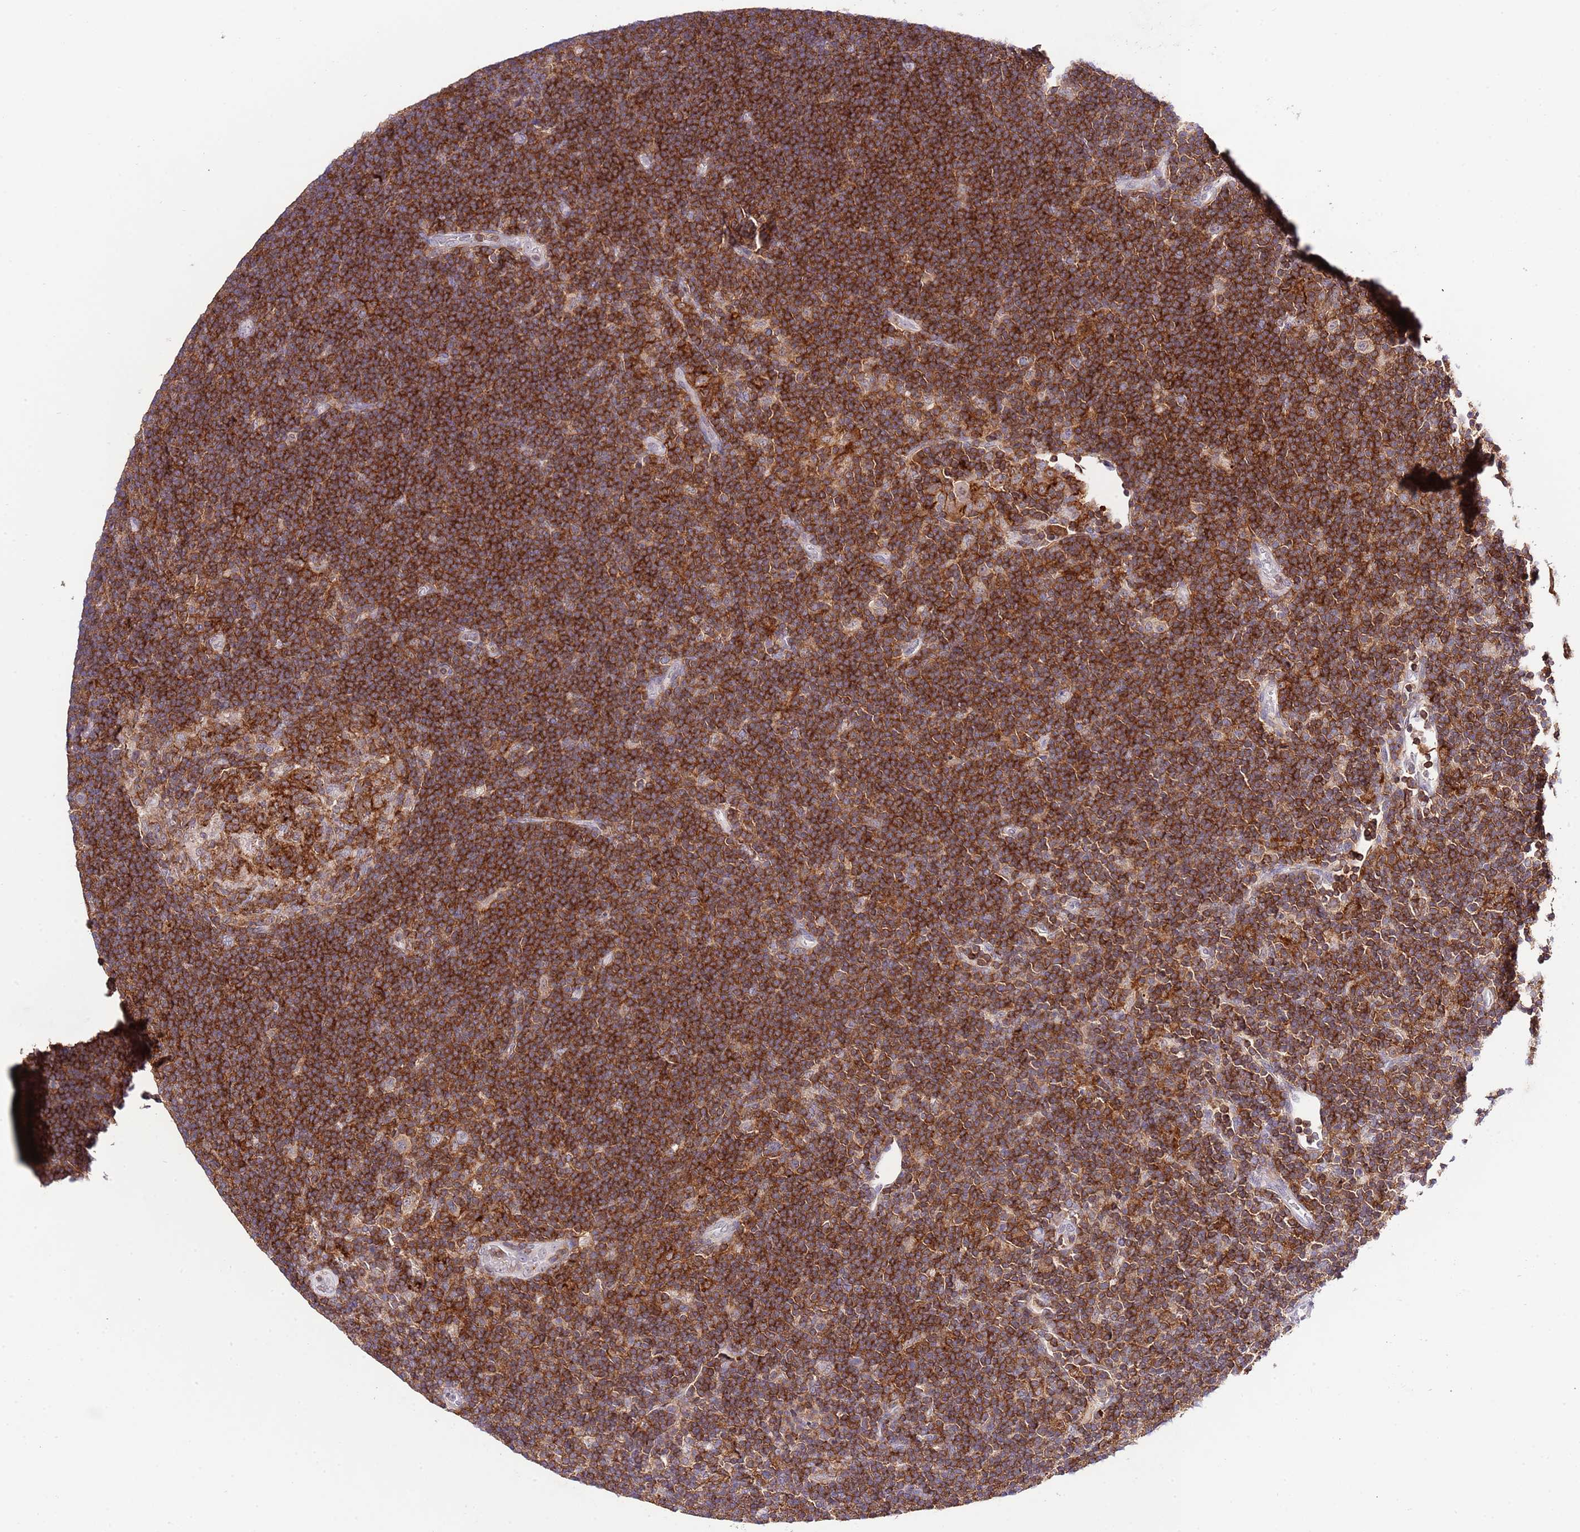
{"staining": {"intensity": "weak", "quantity": ">75%", "location": "cytoplasmic/membranous"}, "tissue": "lymphoma", "cell_type": "Tumor cells", "image_type": "cancer", "snomed": [{"axis": "morphology", "description": "Hodgkin's disease, NOS"}, {"axis": "topography", "description": "Lymph node"}], "caption": "Lymphoma stained with a brown dye demonstrates weak cytoplasmic/membranous positive expression in about >75% of tumor cells.", "gene": "EFHD1", "patient": {"sex": "female", "age": 57}}